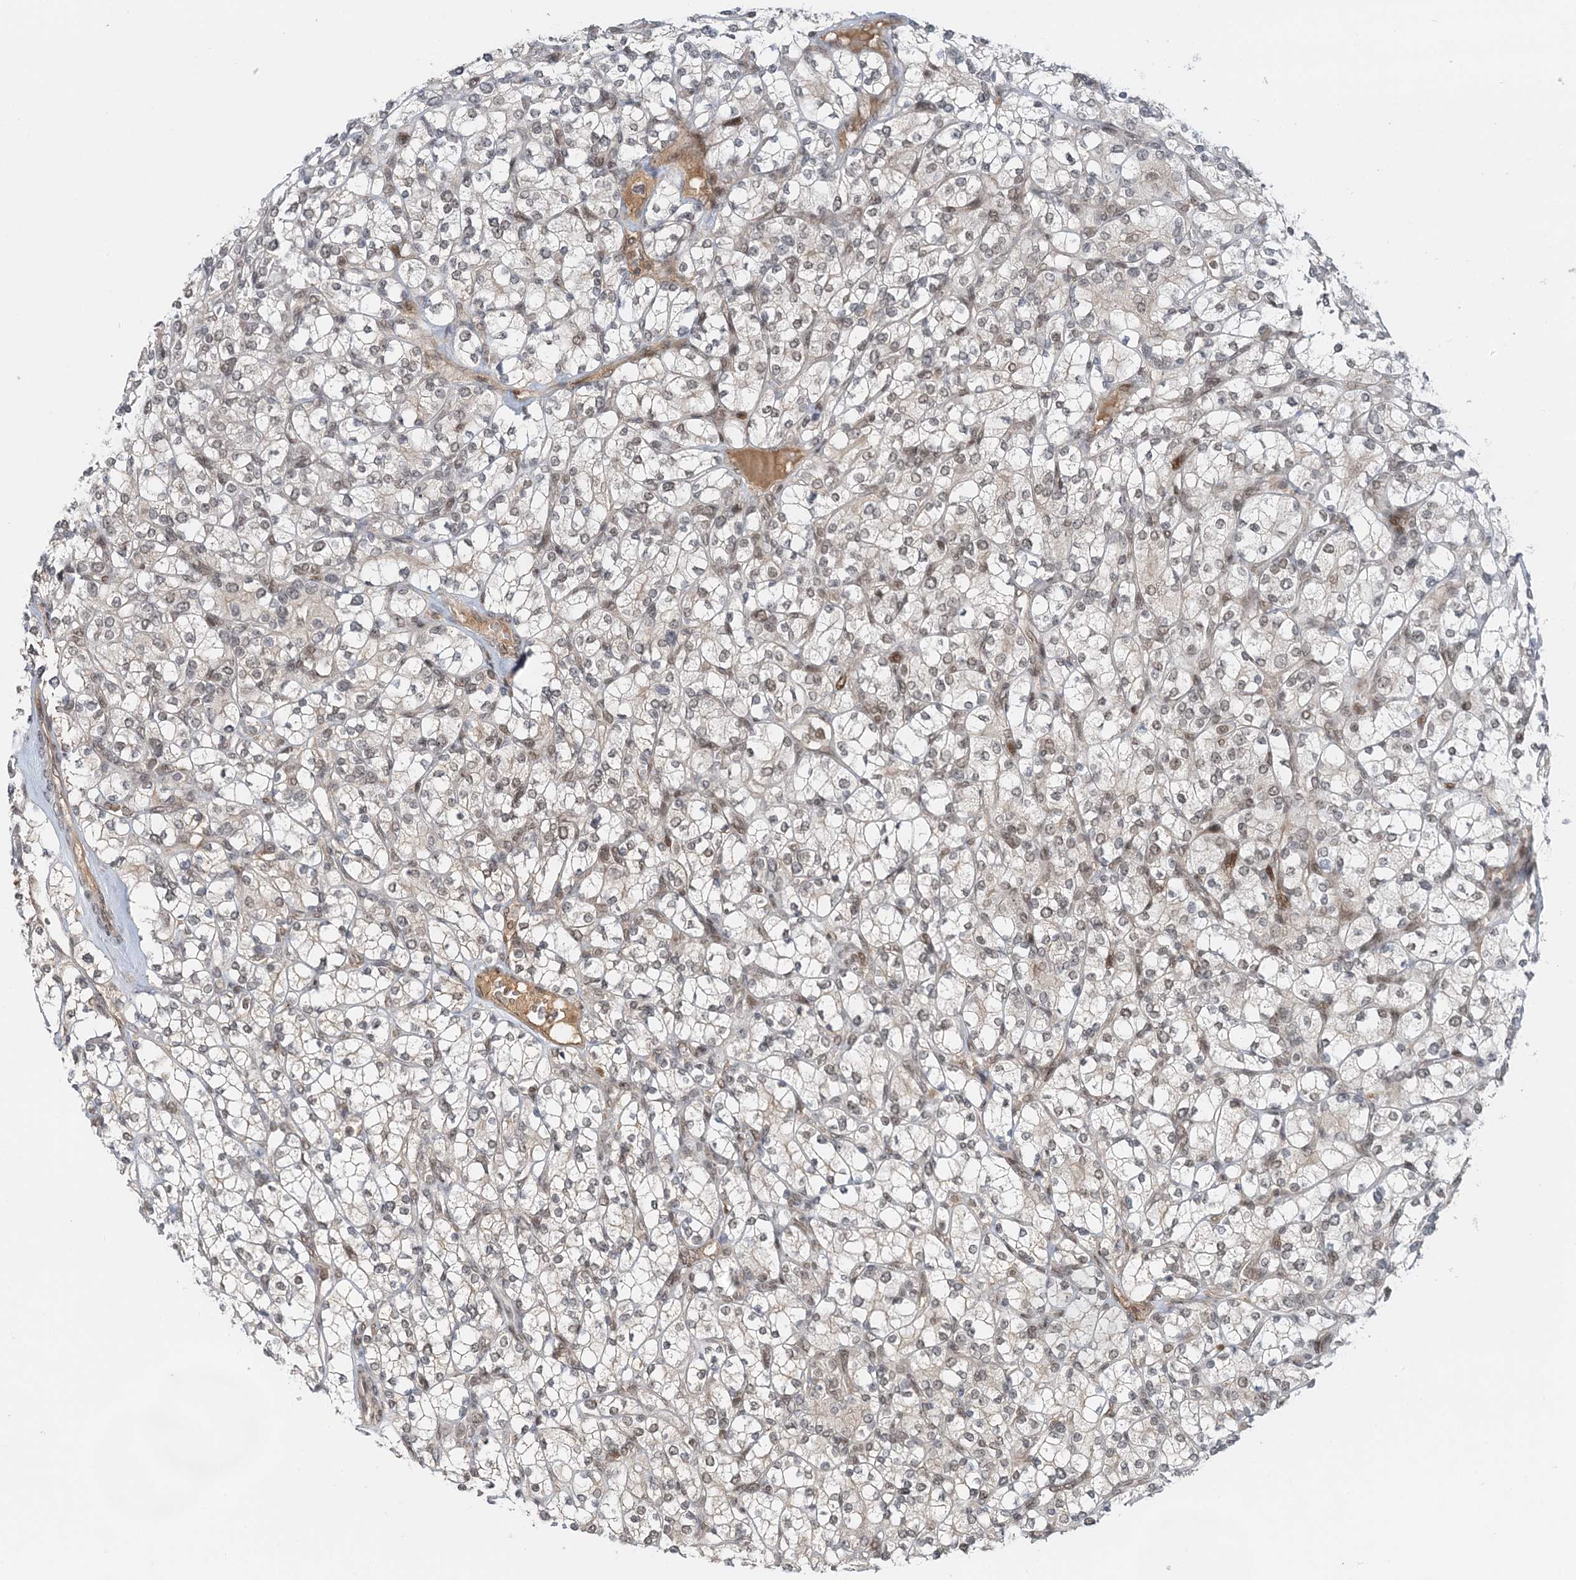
{"staining": {"intensity": "weak", "quantity": "<25%", "location": "nuclear"}, "tissue": "renal cancer", "cell_type": "Tumor cells", "image_type": "cancer", "snomed": [{"axis": "morphology", "description": "Adenocarcinoma, NOS"}, {"axis": "topography", "description": "Kidney"}], "caption": "Immunohistochemical staining of adenocarcinoma (renal) reveals no significant positivity in tumor cells.", "gene": "NOA1", "patient": {"sex": "male", "age": 77}}